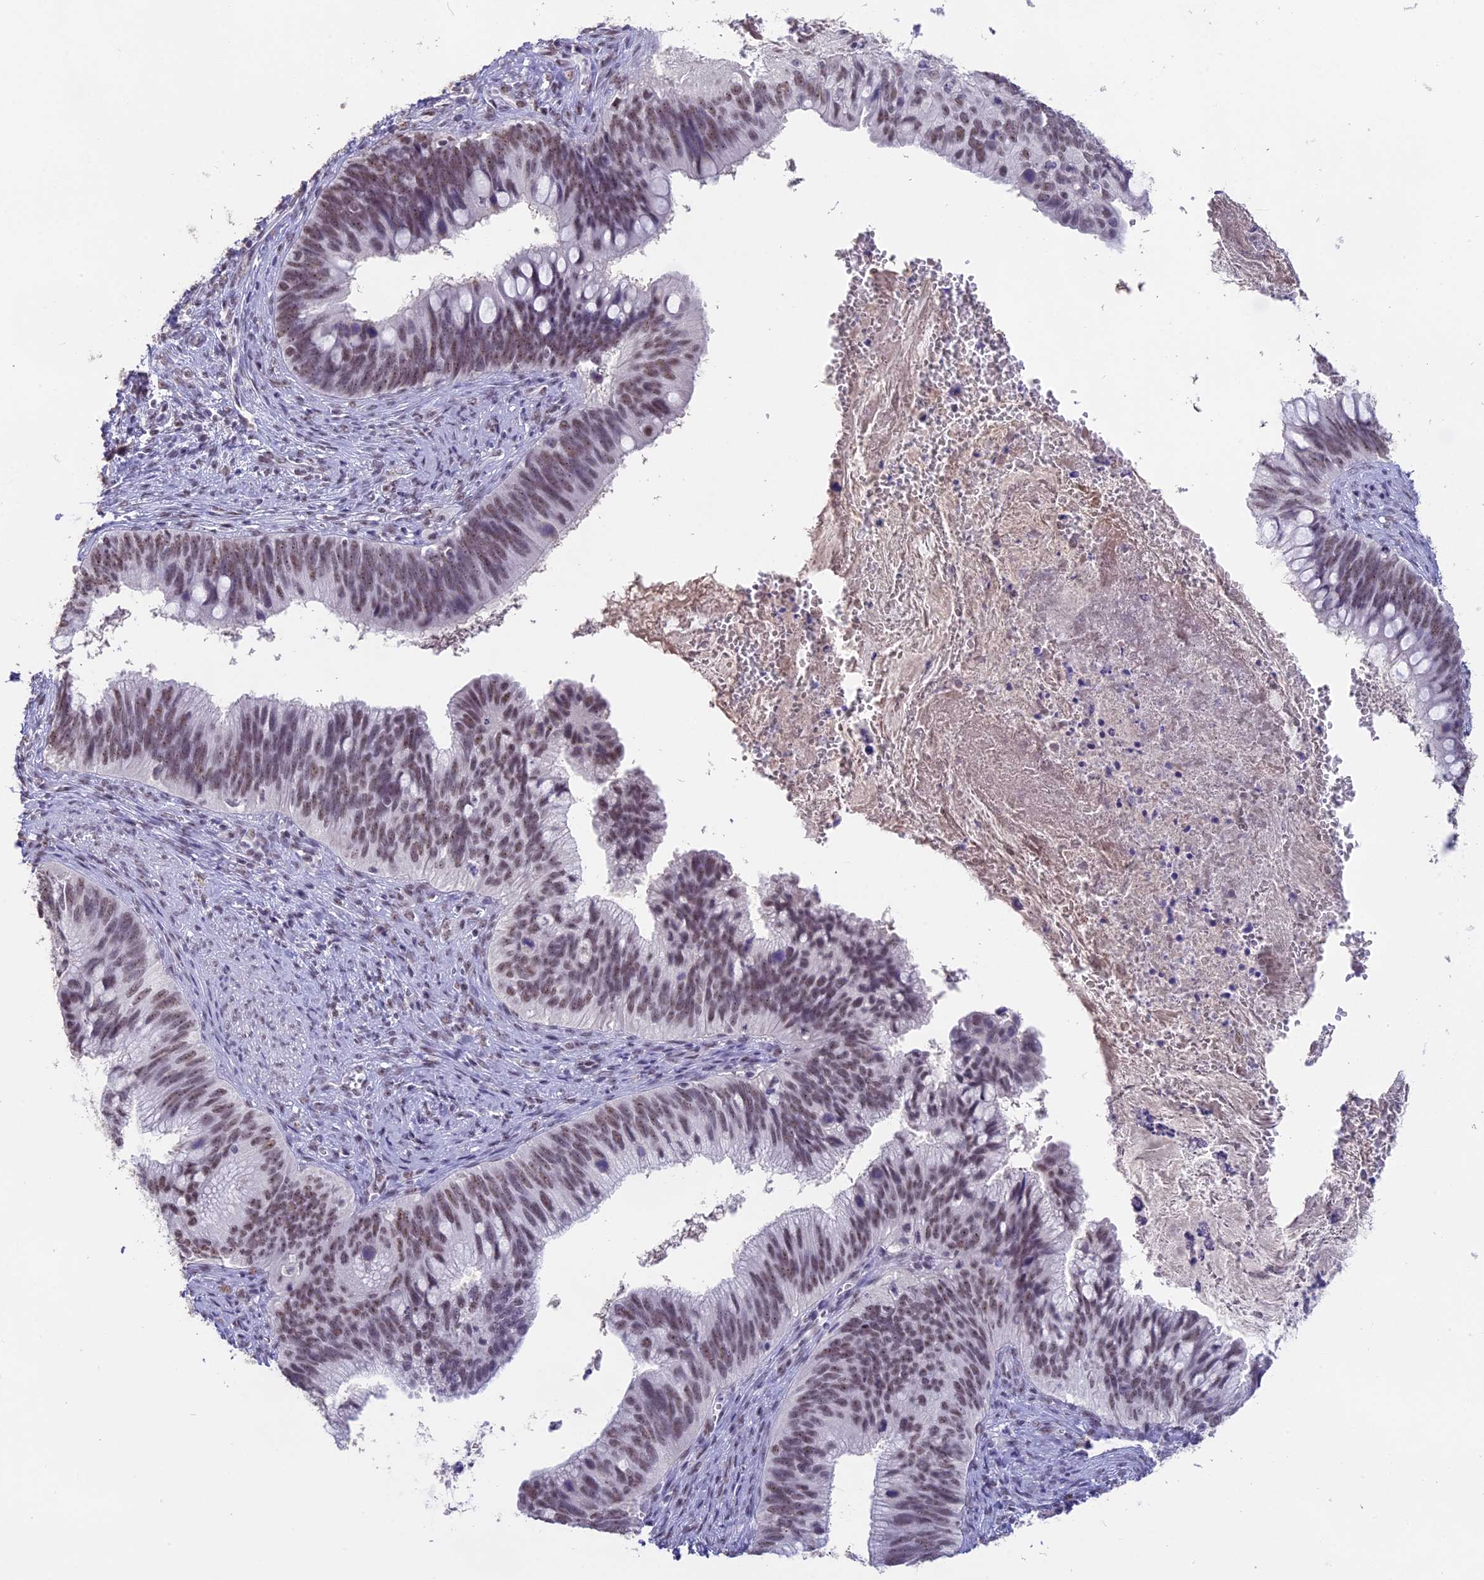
{"staining": {"intensity": "moderate", "quantity": ">75%", "location": "nuclear"}, "tissue": "cervical cancer", "cell_type": "Tumor cells", "image_type": "cancer", "snomed": [{"axis": "morphology", "description": "Adenocarcinoma, NOS"}, {"axis": "topography", "description": "Cervix"}], "caption": "There is medium levels of moderate nuclear expression in tumor cells of cervical cancer (adenocarcinoma), as demonstrated by immunohistochemical staining (brown color).", "gene": "SETD2", "patient": {"sex": "female", "age": 42}}